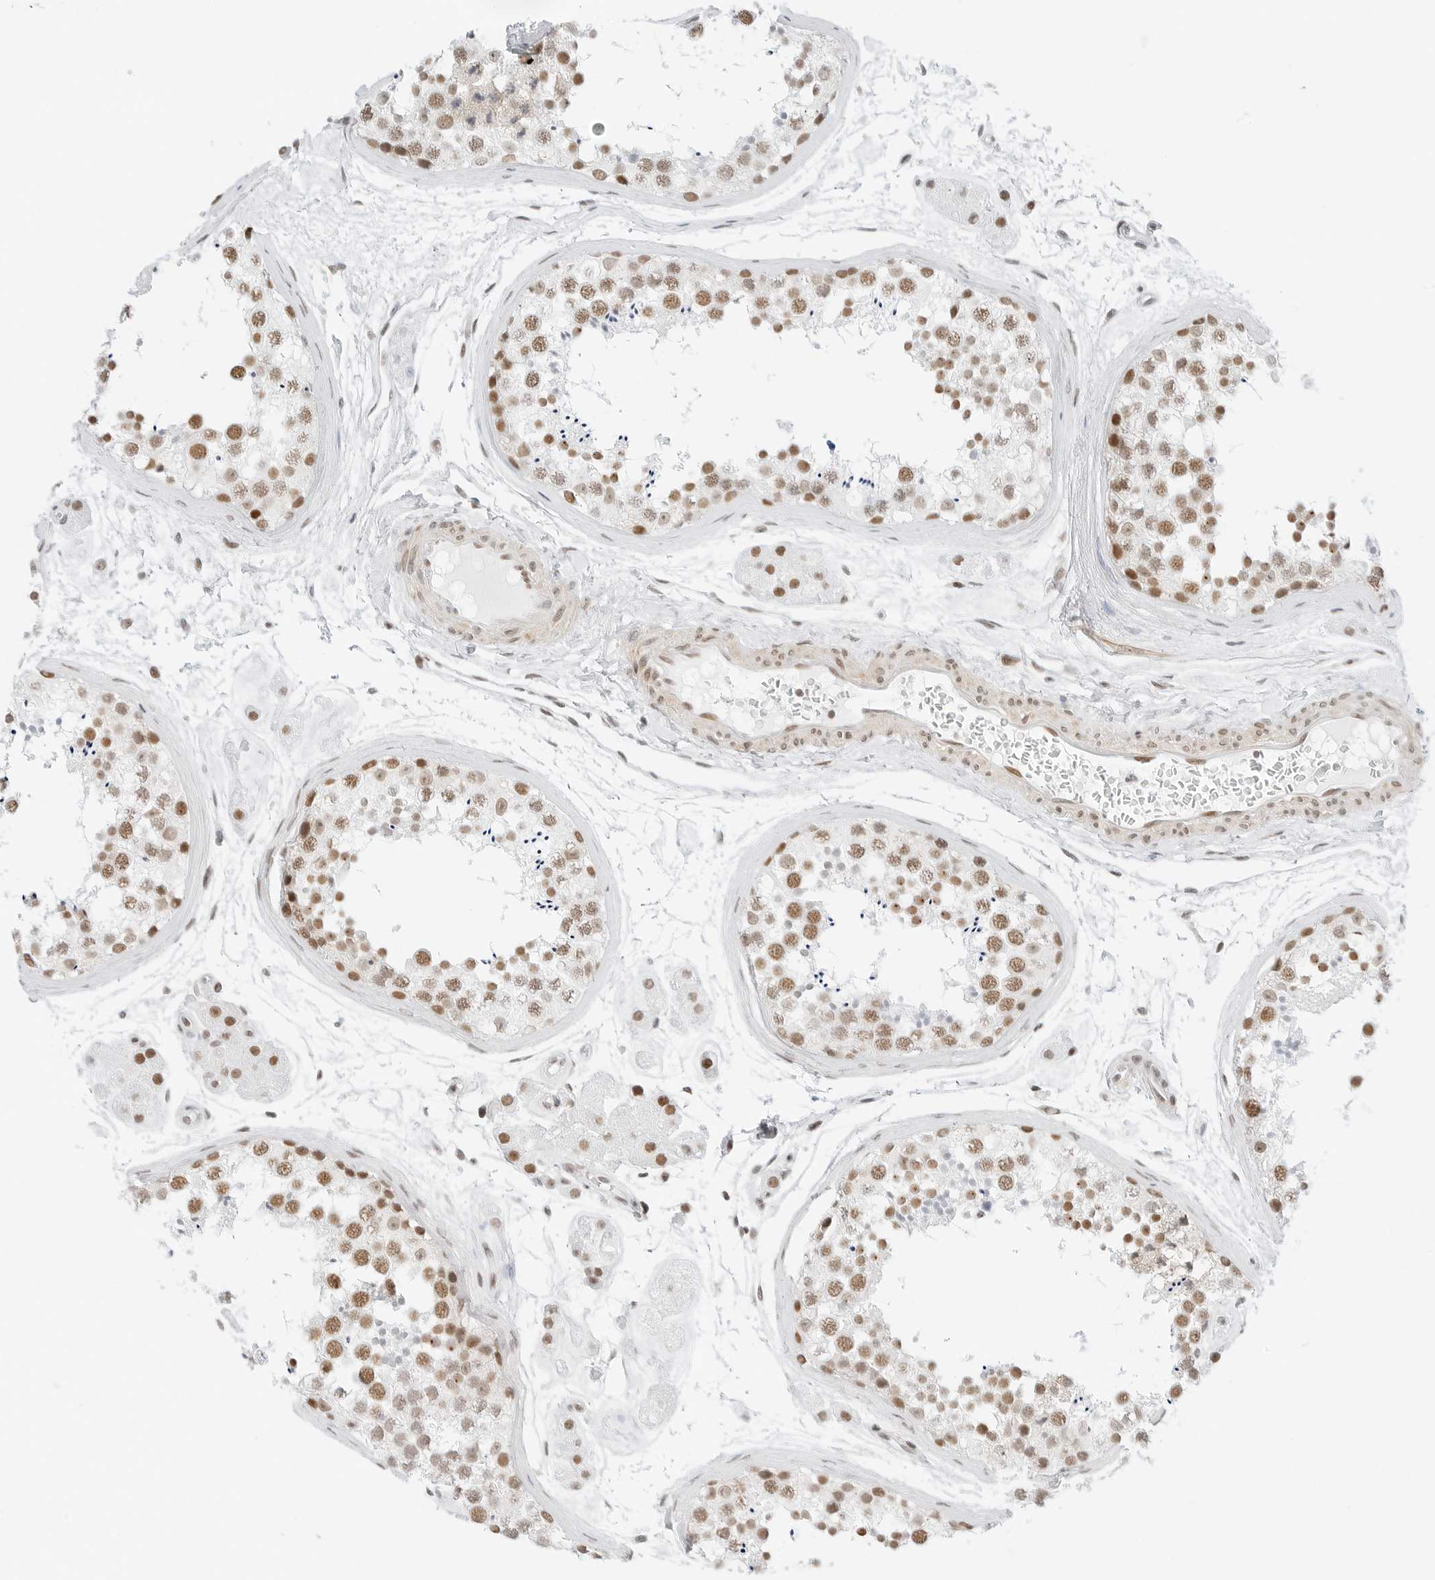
{"staining": {"intensity": "moderate", "quantity": ">75%", "location": "nuclear"}, "tissue": "testis", "cell_type": "Cells in seminiferous ducts", "image_type": "normal", "snomed": [{"axis": "morphology", "description": "Normal tissue, NOS"}, {"axis": "topography", "description": "Testis"}], "caption": "Protein expression analysis of unremarkable human testis reveals moderate nuclear positivity in about >75% of cells in seminiferous ducts.", "gene": "CRTC2", "patient": {"sex": "male", "age": 56}}